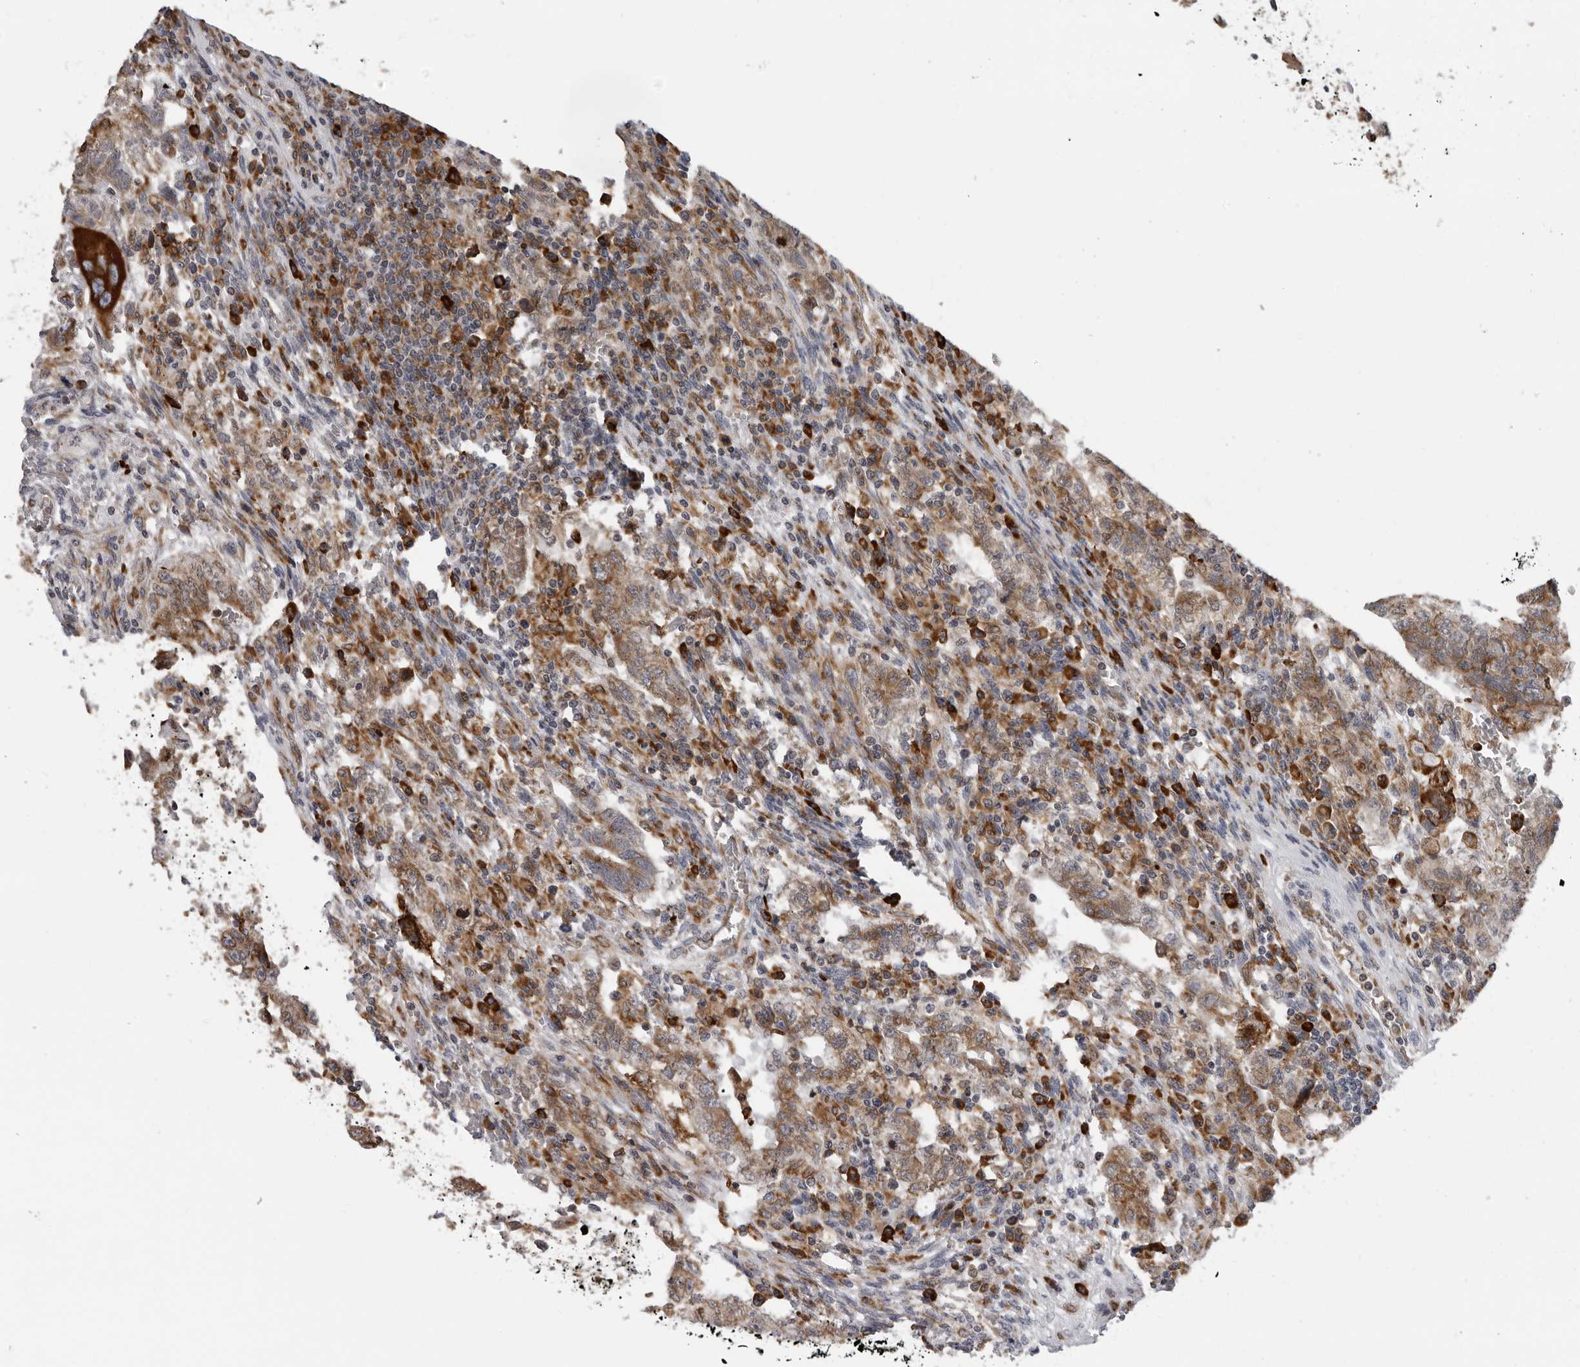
{"staining": {"intensity": "moderate", "quantity": ">75%", "location": "cytoplasmic/membranous"}, "tissue": "testis cancer", "cell_type": "Tumor cells", "image_type": "cancer", "snomed": [{"axis": "morphology", "description": "Carcinoma, Embryonal, NOS"}, {"axis": "topography", "description": "Testis"}], "caption": "Testis cancer (embryonal carcinoma) was stained to show a protein in brown. There is medium levels of moderate cytoplasmic/membranous staining in about >75% of tumor cells. (brown staining indicates protein expression, while blue staining denotes nuclei).", "gene": "ALPK2", "patient": {"sex": "male", "age": 36}}